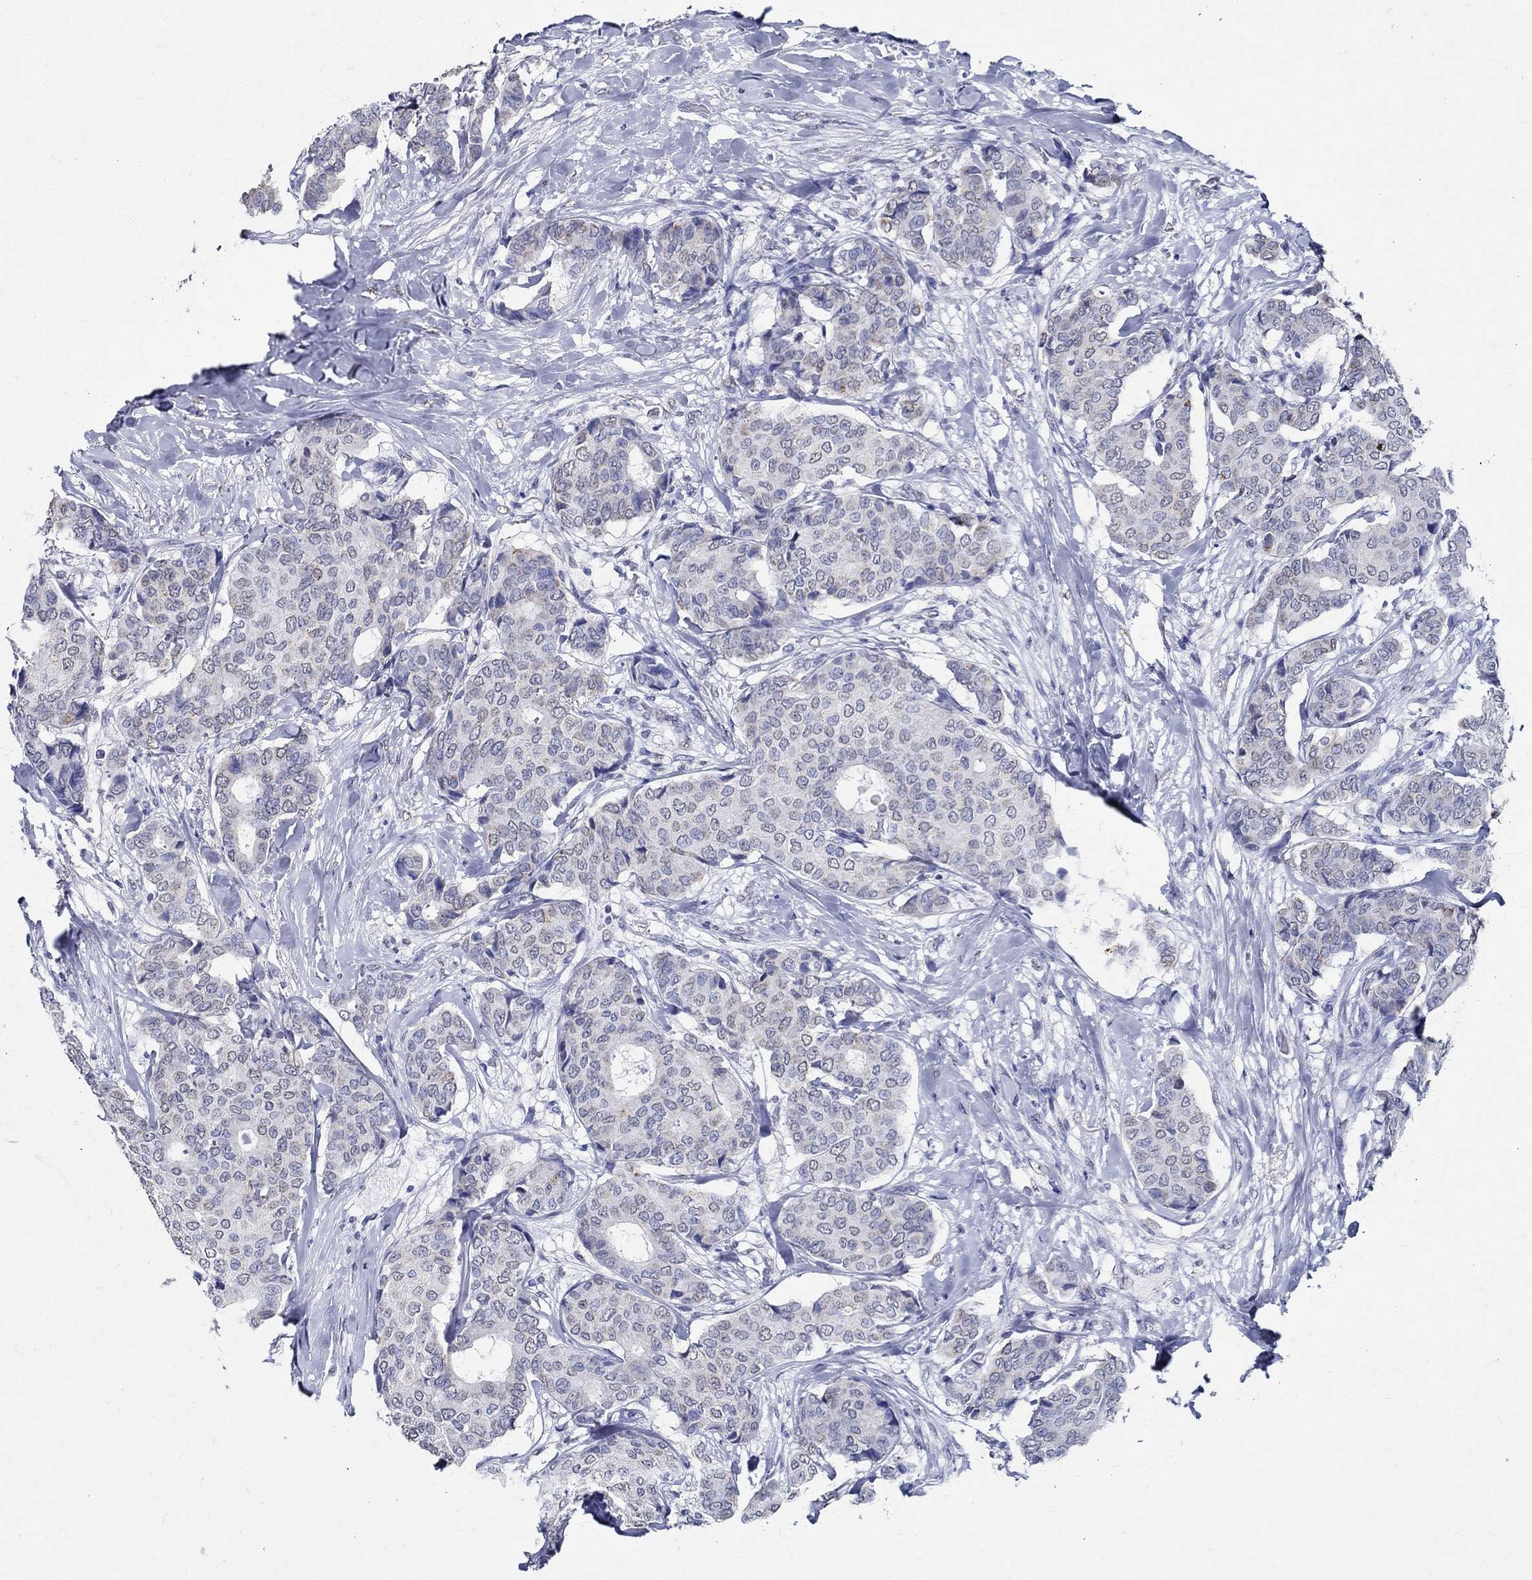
{"staining": {"intensity": "moderate", "quantity": "<25%", "location": "cytoplasmic/membranous"}, "tissue": "breast cancer", "cell_type": "Tumor cells", "image_type": "cancer", "snomed": [{"axis": "morphology", "description": "Duct carcinoma"}, {"axis": "topography", "description": "Breast"}], "caption": "Immunohistochemistry image of neoplastic tissue: human breast cancer stained using IHC exhibits low levels of moderate protein expression localized specifically in the cytoplasmic/membranous of tumor cells, appearing as a cytoplasmic/membranous brown color.", "gene": "TSPAN16", "patient": {"sex": "female", "age": 75}}